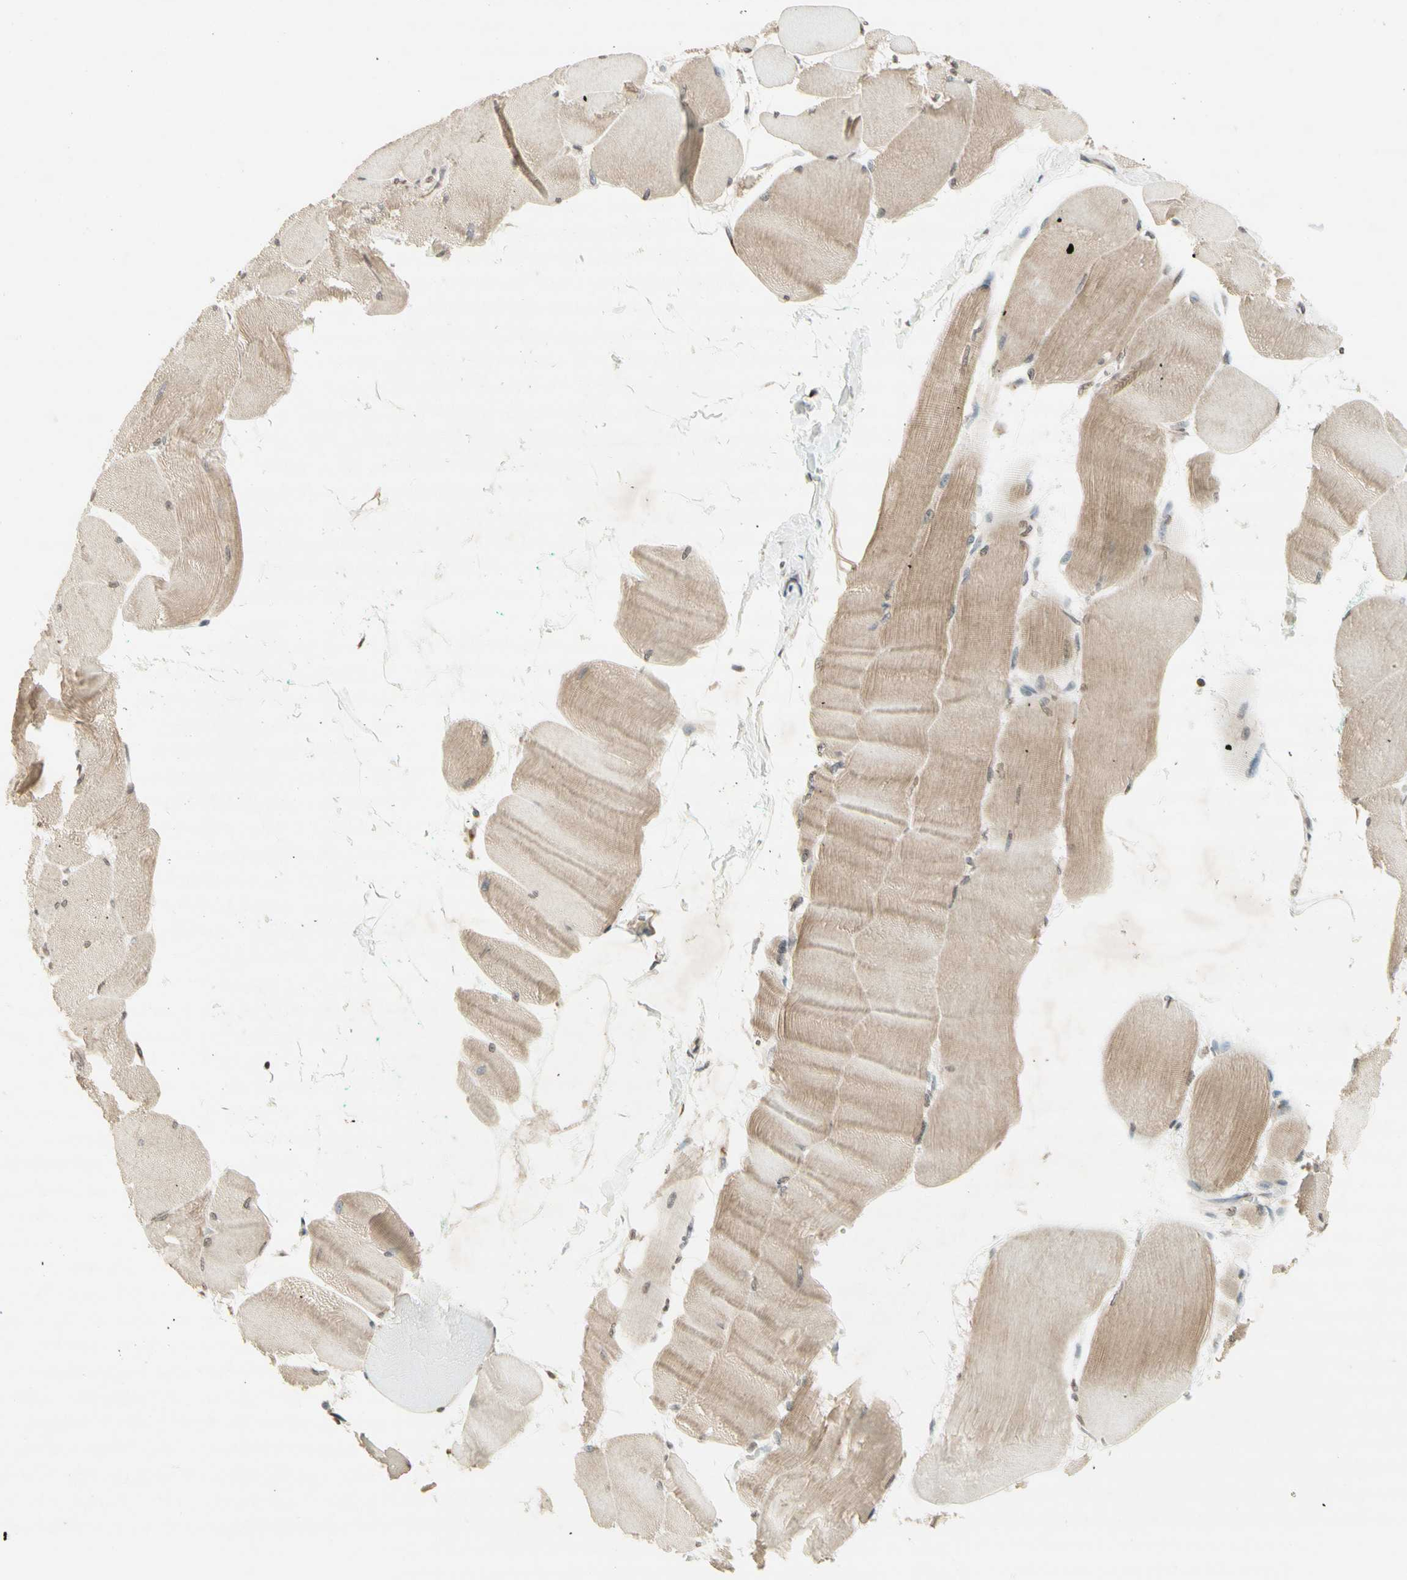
{"staining": {"intensity": "weak", "quantity": ">75%", "location": "cytoplasmic/membranous"}, "tissue": "skeletal muscle", "cell_type": "Myocytes", "image_type": "normal", "snomed": [{"axis": "morphology", "description": "Normal tissue, NOS"}, {"axis": "morphology", "description": "Squamous cell carcinoma, NOS"}, {"axis": "topography", "description": "Skeletal muscle"}], "caption": "The photomicrograph shows staining of unremarkable skeletal muscle, revealing weak cytoplasmic/membranous protein expression (brown color) within myocytes. The staining was performed using DAB (3,3'-diaminobenzidine) to visualize the protein expression in brown, while the nuclei were stained in blue with hematoxylin (Magnification: 20x).", "gene": "CCNI", "patient": {"sex": "male", "age": 51}}